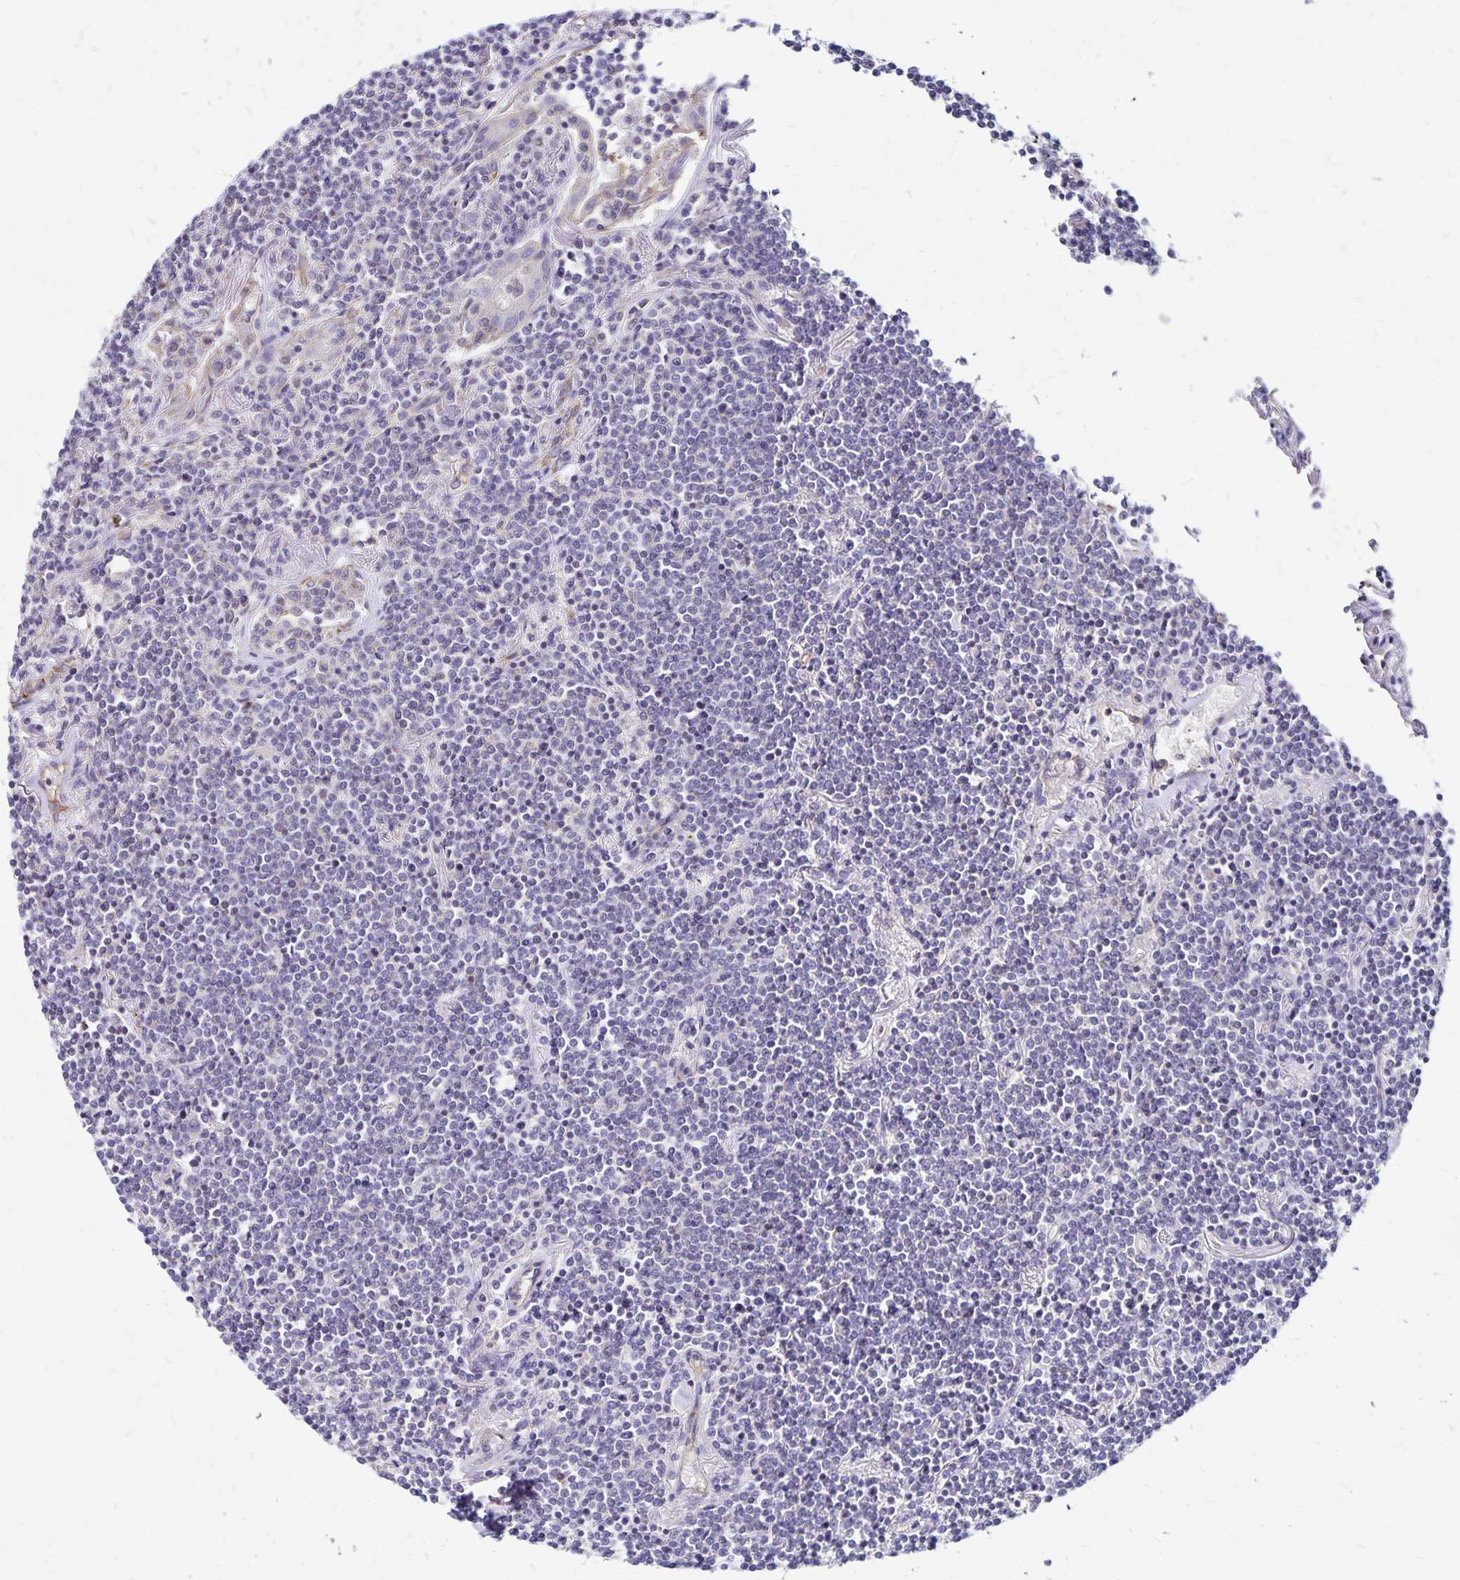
{"staining": {"intensity": "negative", "quantity": "none", "location": "none"}, "tissue": "lymphoma", "cell_type": "Tumor cells", "image_type": "cancer", "snomed": [{"axis": "morphology", "description": "Malignant lymphoma, non-Hodgkin's type, Low grade"}, {"axis": "topography", "description": "Lung"}], "caption": "Immunohistochemistry micrograph of neoplastic tissue: malignant lymphoma, non-Hodgkin's type (low-grade) stained with DAB (3,3'-diaminobenzidine) exhibits no significant protein staining in tumor cells.", "gene": "RPRML", "patient": {"sex": "female", "age": 71}}